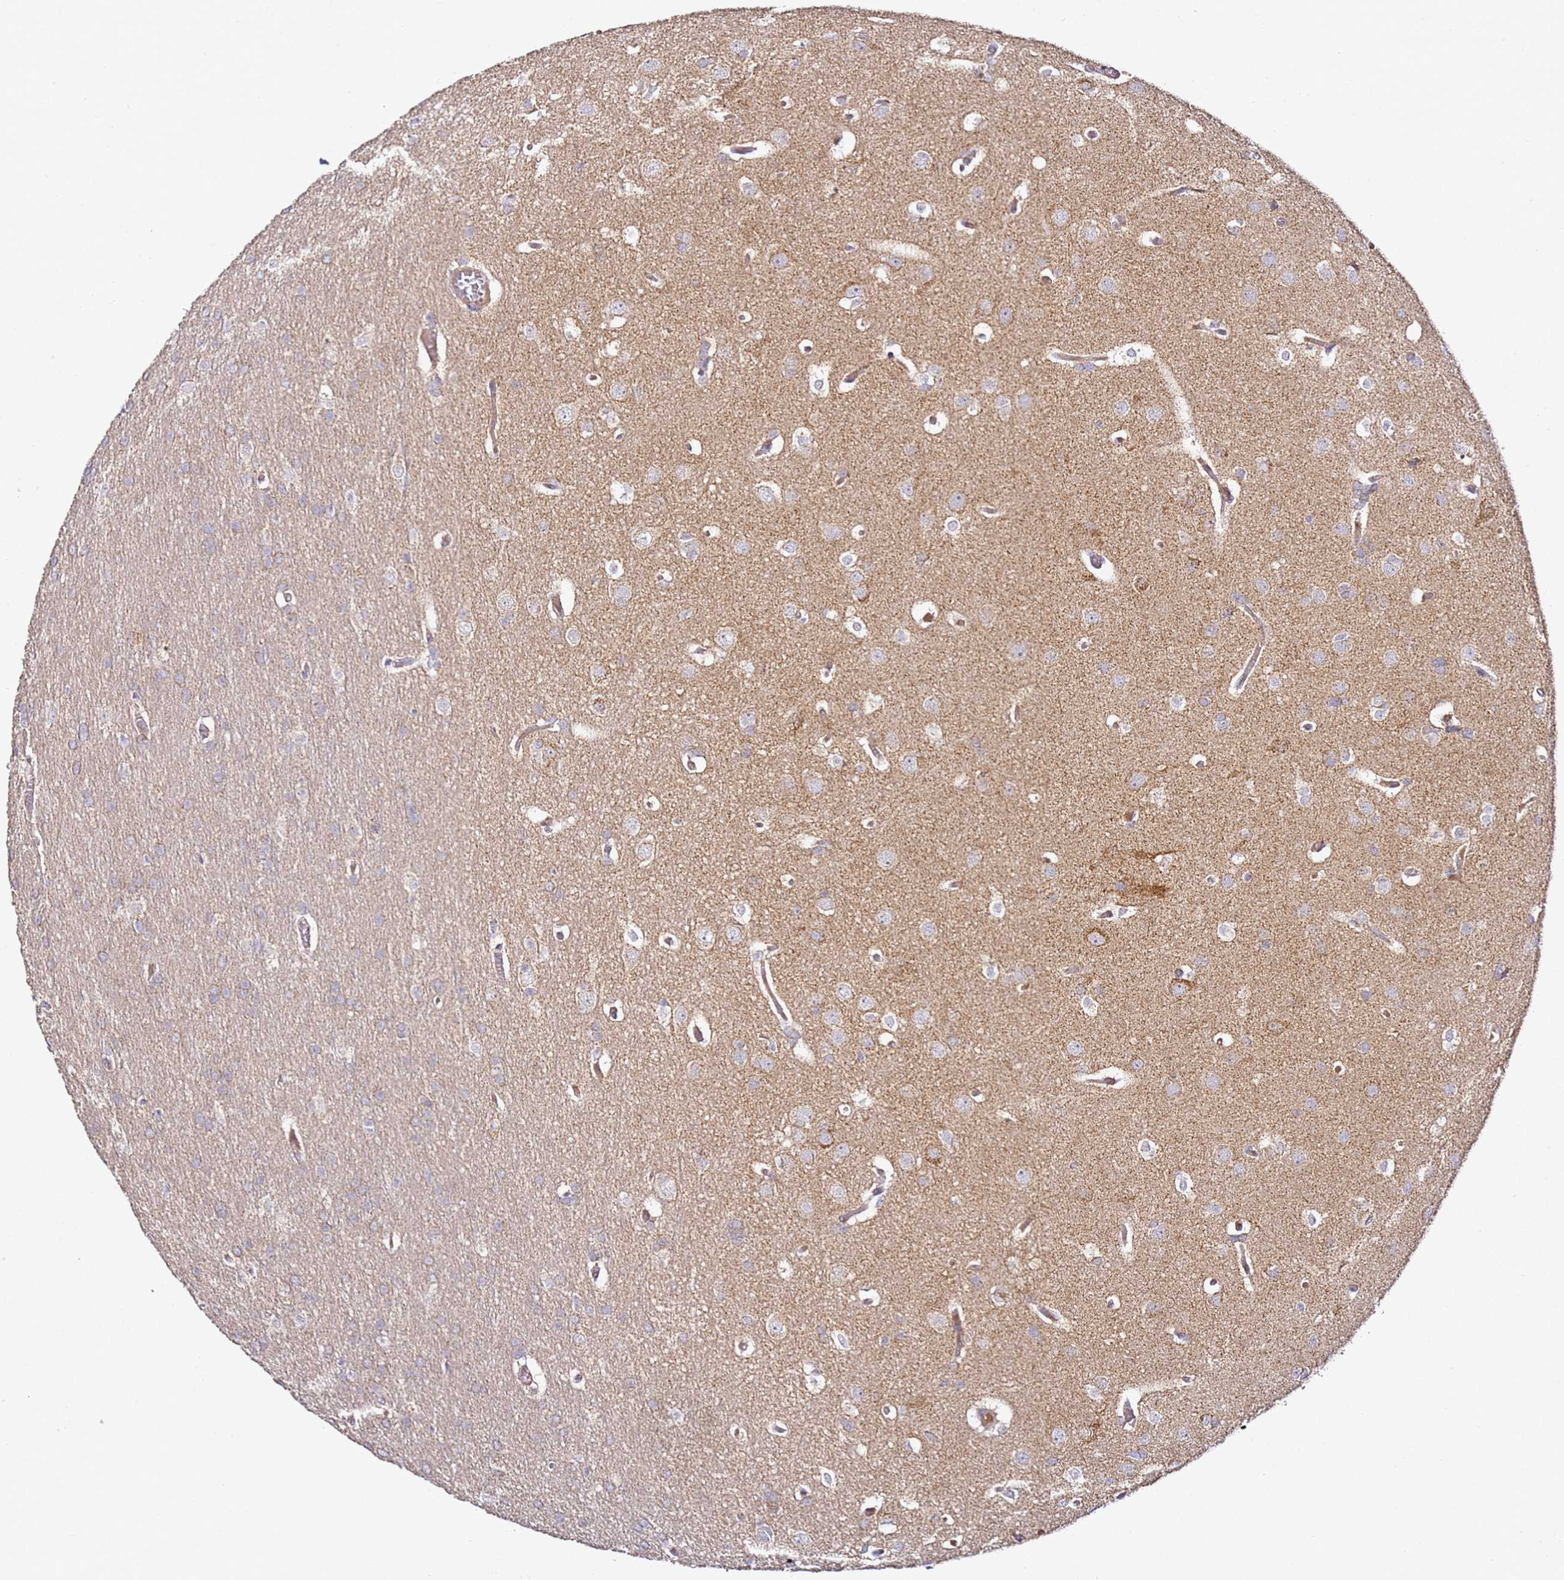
{"staining": {"intensity": "negative", "quantity": "none", "location": "none"}, "tissue": "glioma", "cell_type": "Tumor cells", "image_type": "cancer", "snomed": [{"axis": "morphology", "description": "Glioma, malignant, Low grade"}, {"axis": "topography", "description": "Brain"}], "caption": "Malignant low-grade glioma was stained to show a protein in brown. There is no significant expression in tumor cells.", "gene": "OR2B11", "patient": {"sex": "female", "age": 32}}